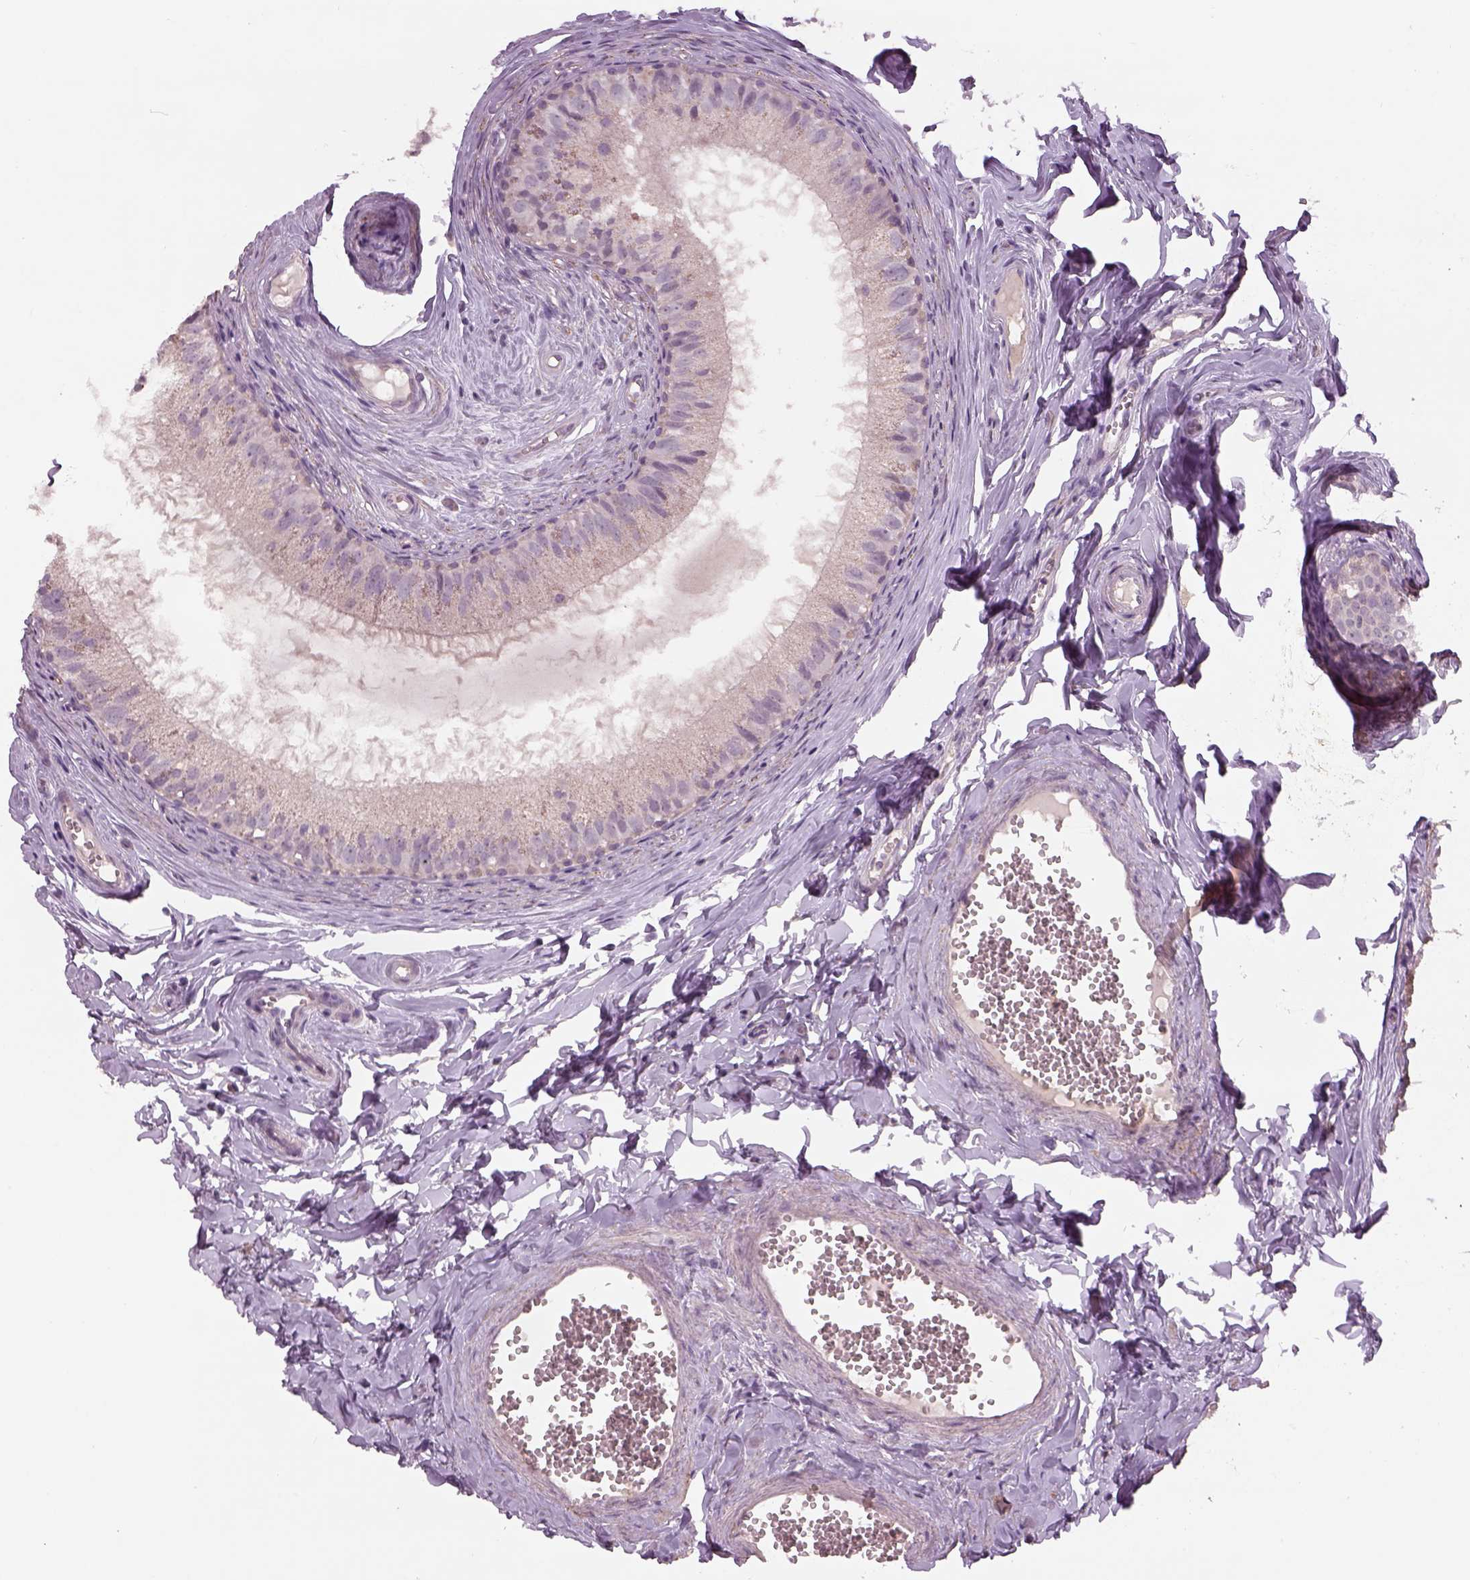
{"staining": {"intensity": "negative", "quantity": "none", "location": "none"}, "tissue": "epididymis", "cell_type": "Glandular cells", "image_type": "normal", "snomed": [{"axis": "morphology", "description": "Normal tissue, NOS"}, {"axis": "topography", "description": "Epididymis"}], "caption": "Epididymis stained for a protein using IHC exhibits no positivity glandular cells.", "gene": "GDNF", "patient": {"sex": "male", "age": 45}}